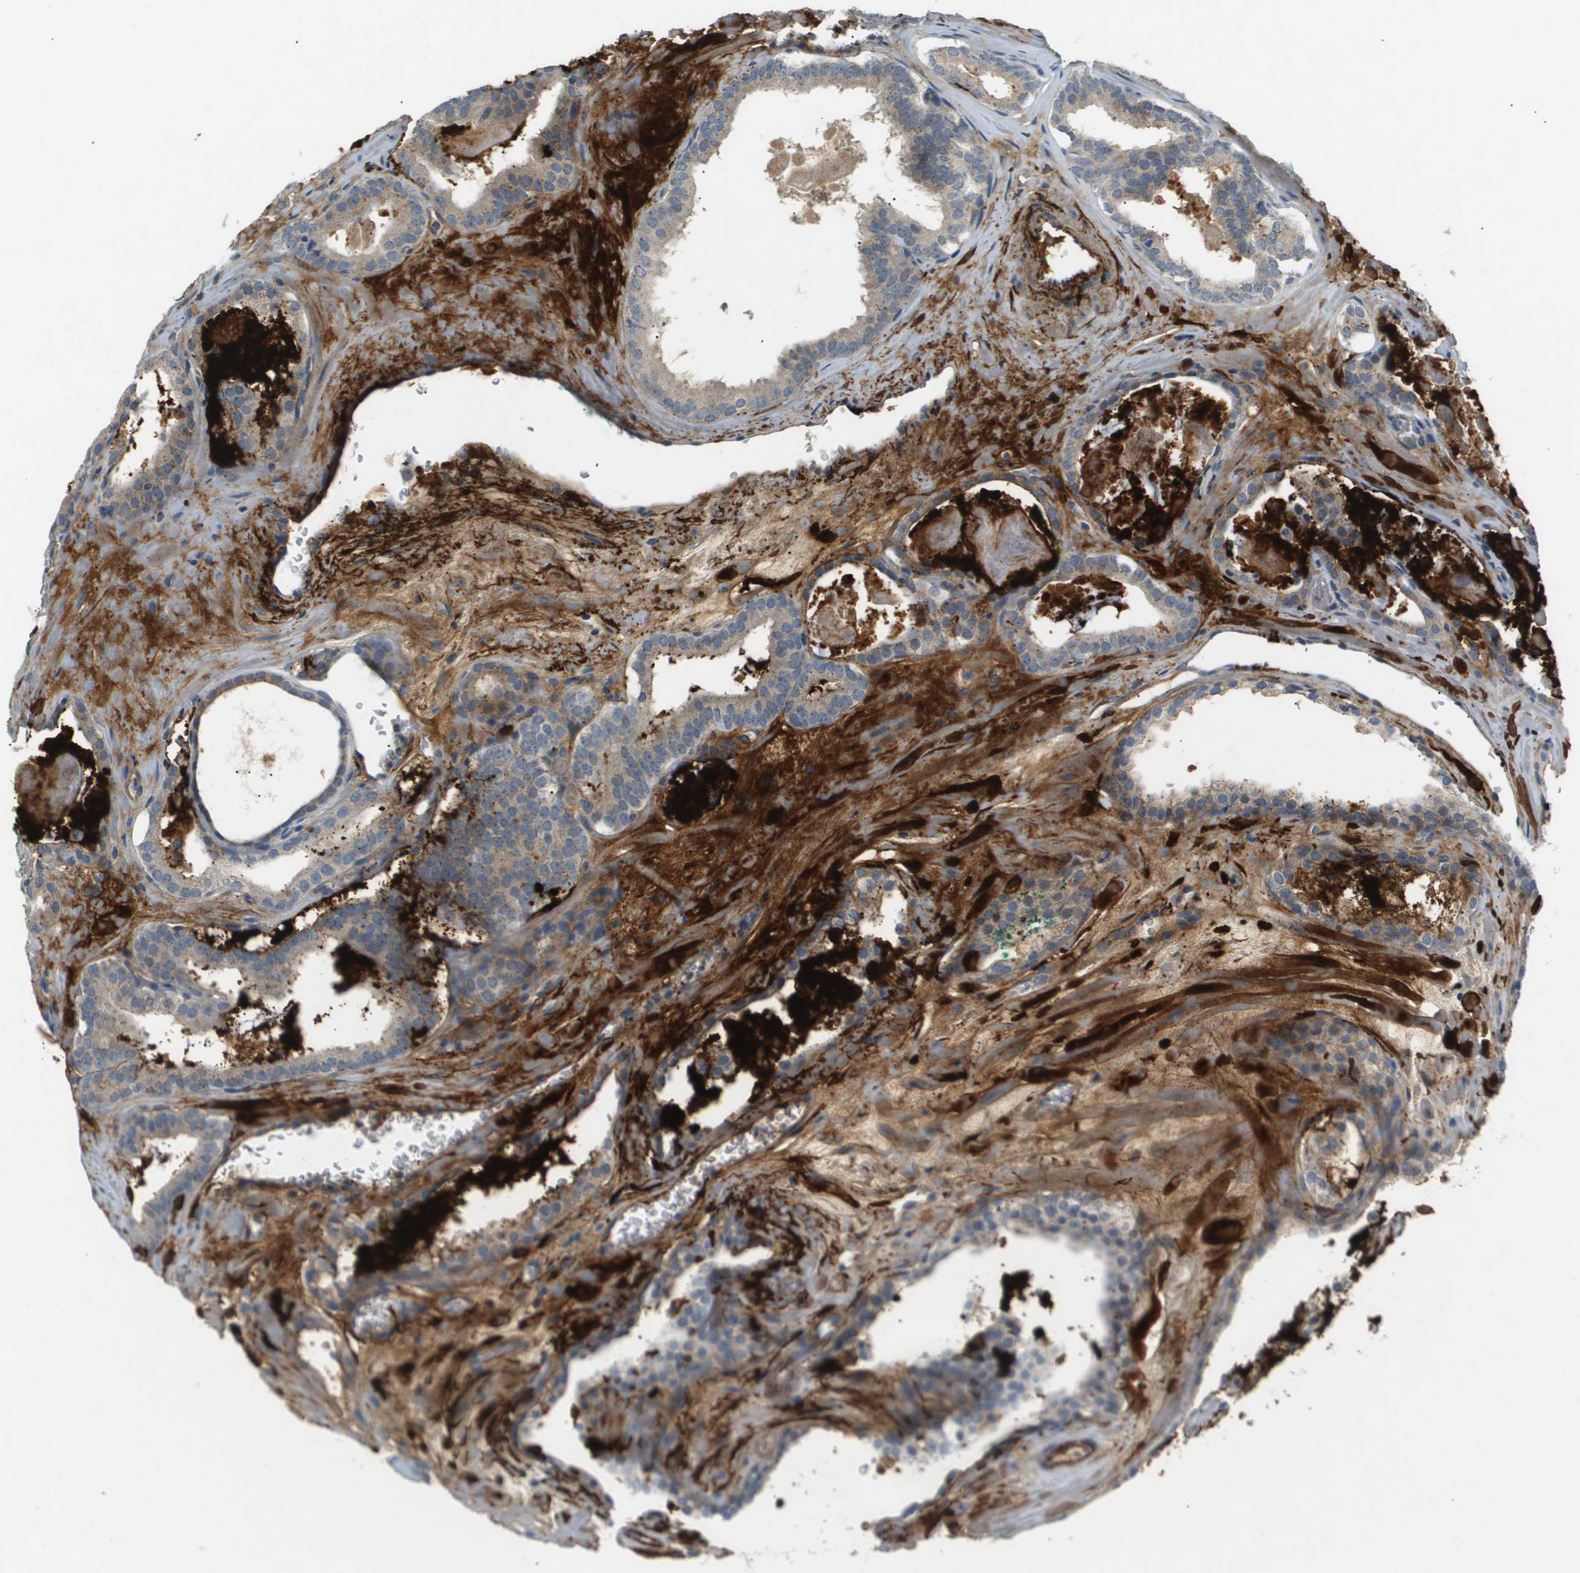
{"staining": {"intensity": "weak", "quantity": "<25%", "location": "cytoplasmic/membranous"}, "tissue": "prostate cancer", "cell_type": "Tumor cells", "image_type": "cancer", "snomed": [{"axis": "morphology", "description": "Adenocarcinoma, High grade"}, {"axis": "topography", "description": "Prostate"}], "caption": "The photomicrograph displays no significant expression in tumor cells of high-grade adenocarcinoma (prostate). (Stains: DAB (3,3'-diaminobenzidine) IHC with hematoxylin counter stain, Microscopy: brightfield microscopy at high magnification).", "gene": "VTN", "patient": {"sex": "male", "age": 60}}